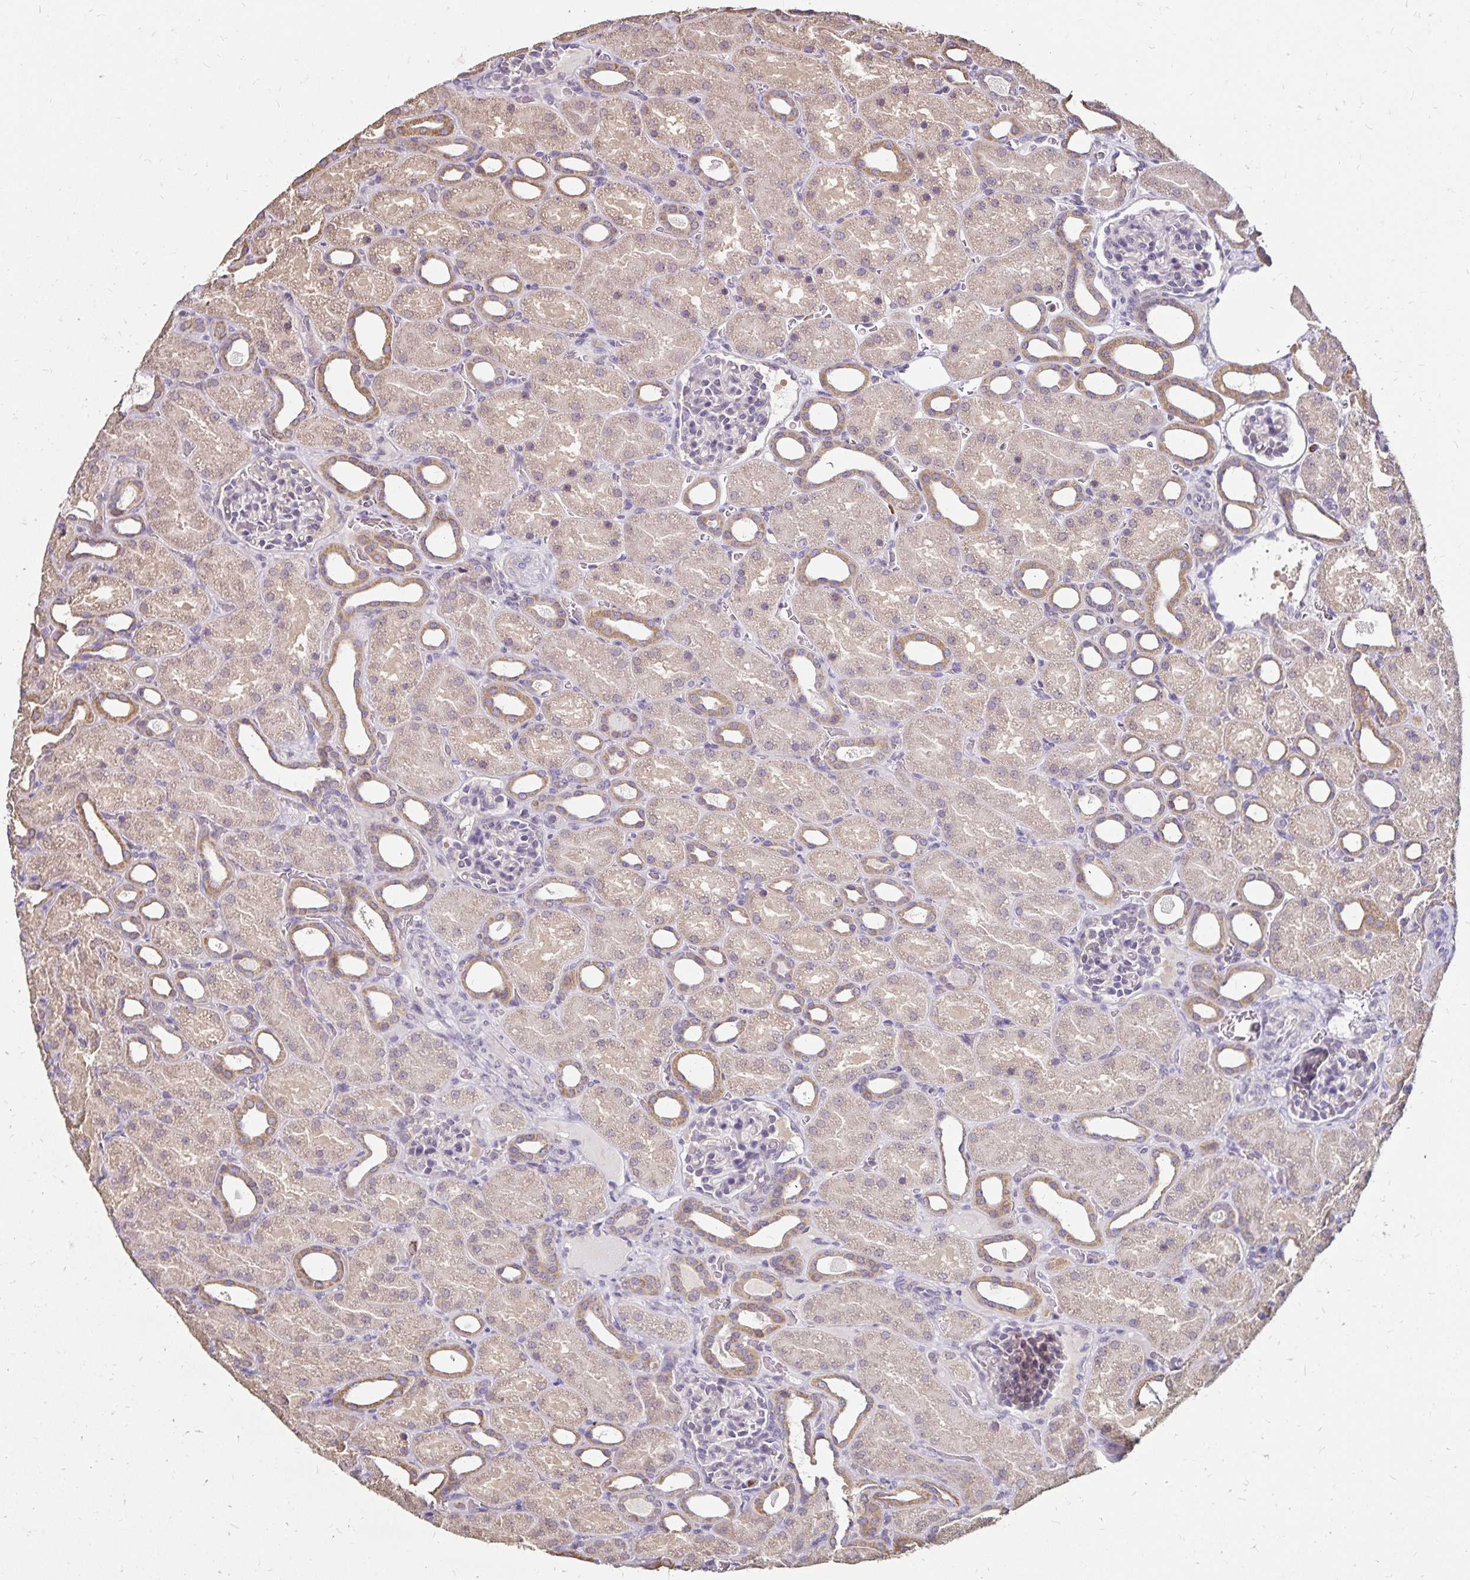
{"staining": {"intensity": "negative", "quantity": "none", "location": "none"}, "tissue": "kidney", "cell_type": "Cells in glomeruli", "image_type": "normal", "snomed": [{"axis": "morphology", "description": "Normal tissue, NOS"}, {"axis": "topography", "description": "Kidney"}], "caption": "IHC image of normal kidney: kidney stained with DAB (3,3'-diaminobenzidine) displays no significant protein expression in cells in glomeruli.", "gene": "EMC10", "patient": {"sex": "male", "age": 2}}